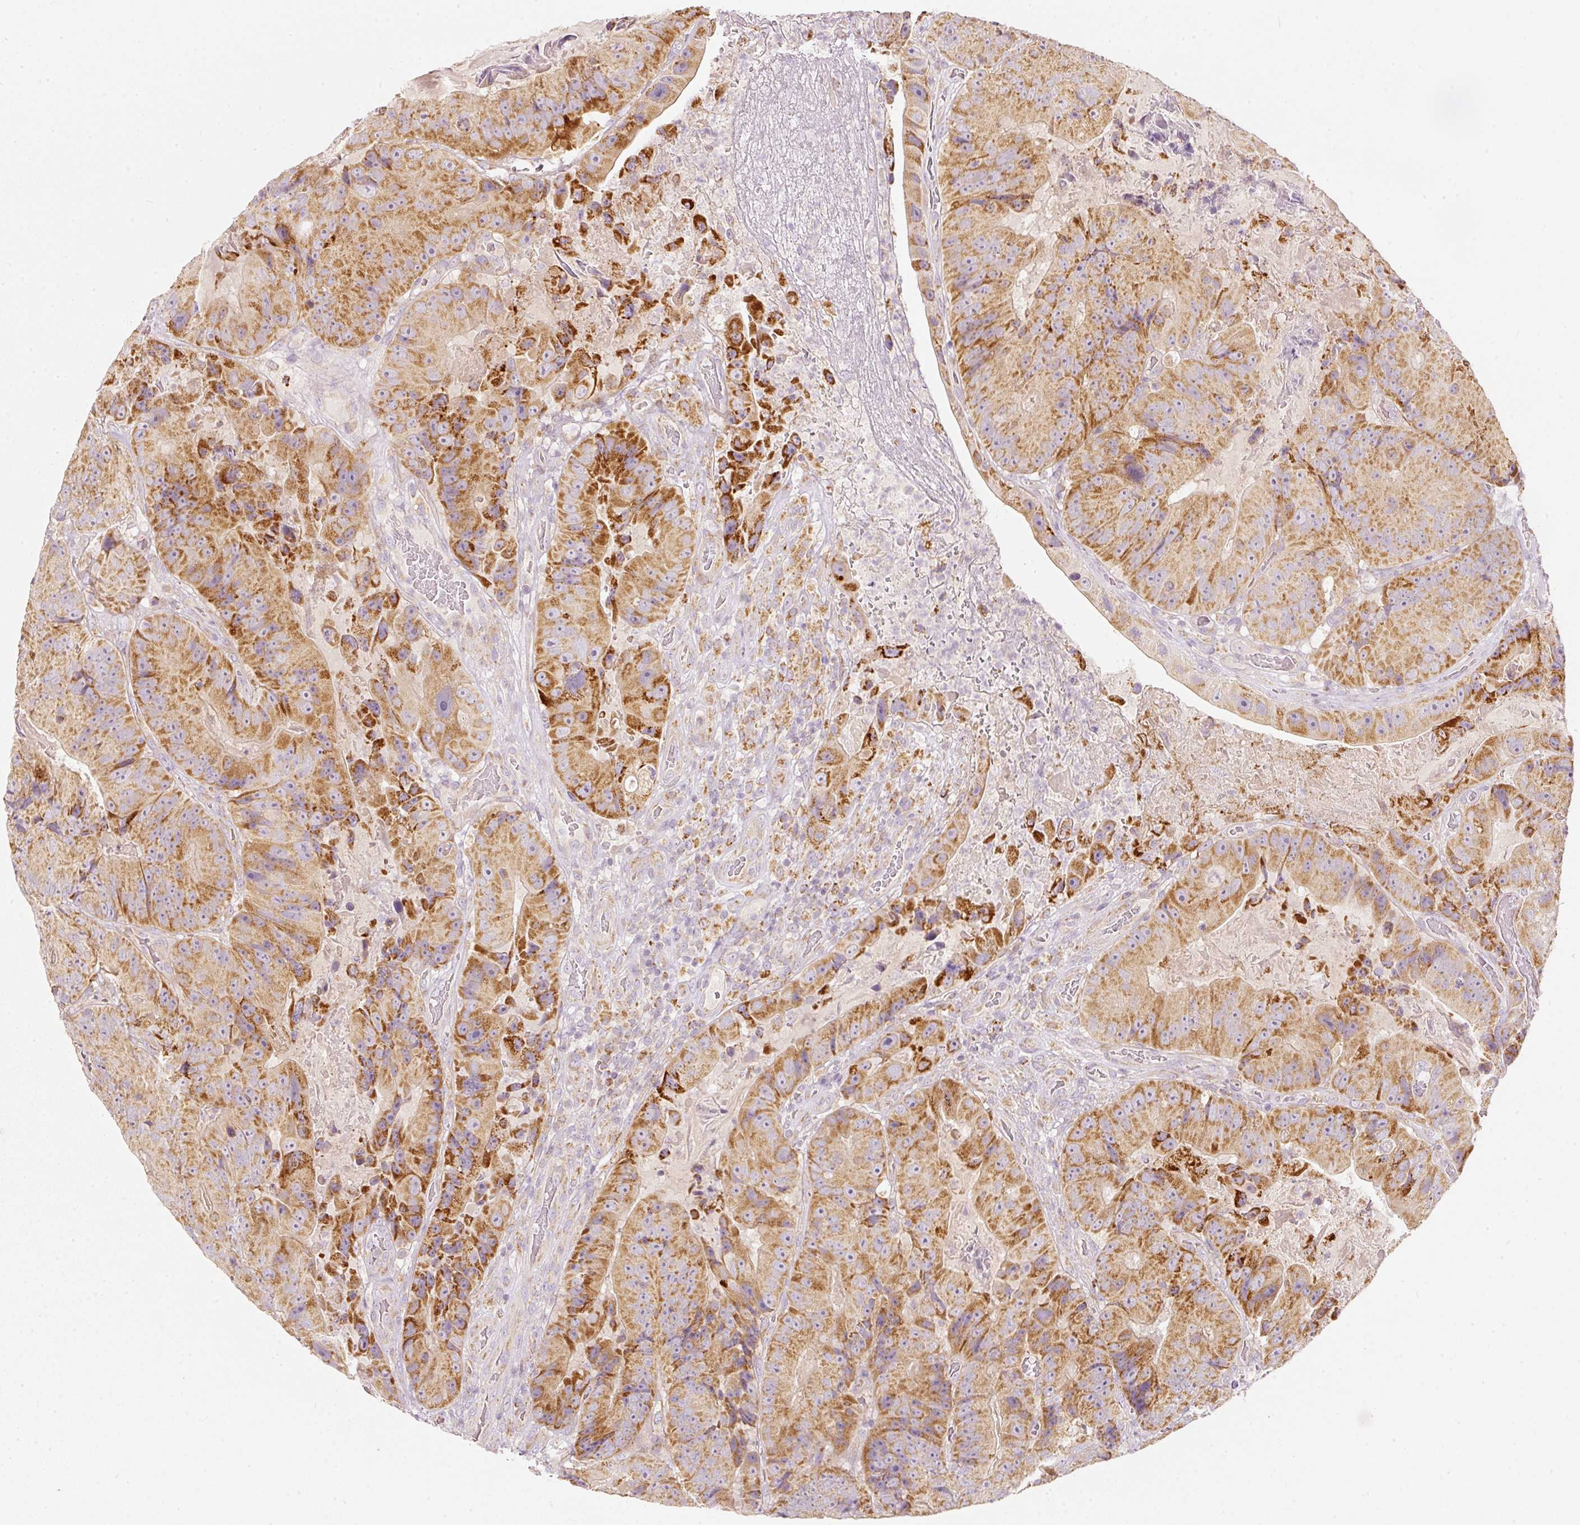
{"staining": {"intensity": "strong", "quantity": ">75%", "location": "cytoplasmic/membranous"}, "tissue": "colorectal cancer", "cell_type": "Tumor cells", "image_type": "cancer", "snomed": [{"axis": "morphology", "description": "Adenocarcinoma, NOS"}, {"axis": "topography", "description": "Colon"}], "caption": "There is high levels of strong cytoplasmic/membranous staining in tumor cells of adenocarcinoma (colorectal), as demonstrated by immunohistochemical staining (brown color).", "gene": "MTHFD2", "patient": {"sex": "female", "age": 86}}